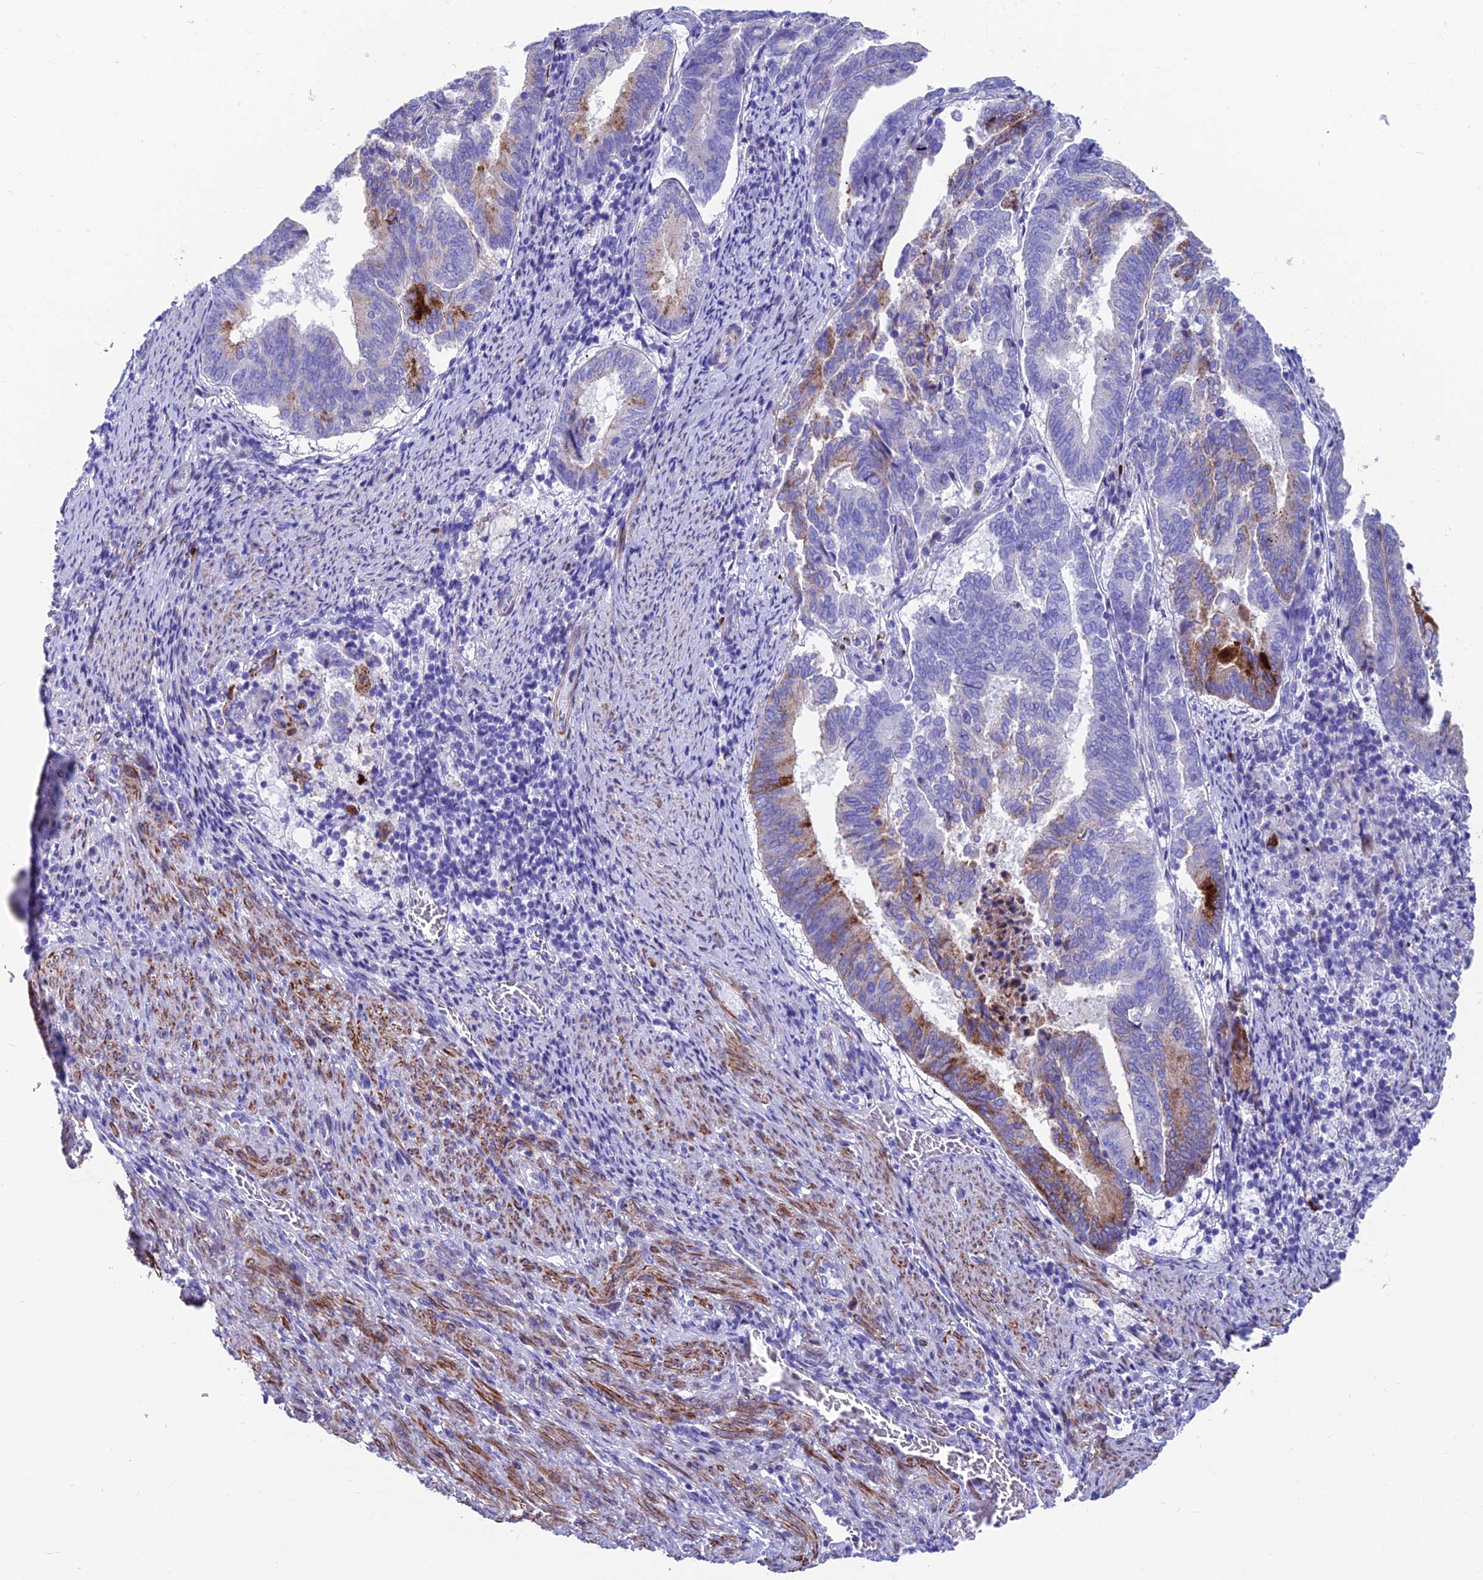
{"staining": {"intensity": "moderate", "quantity": "<25%", "location": "cytoplasmic/membranous"}, "tissue": "endometrial cancer", "cell_type": "Tumor cells", "image_type": "cancer", "snomed": [{"axis": "morphology", "description": "Adenocarcinoma, NOS"}, {"axis": "topography", "description": "Endometrium"}], "caption": "Brown immunohistochemical staining in endometrial adenocarcinoma displays moderate cytoplasmic/membranous positivity in about <25% of tumor cells.", "gene": "GNG11", "patient": {"sex": "female", "age": 80}}